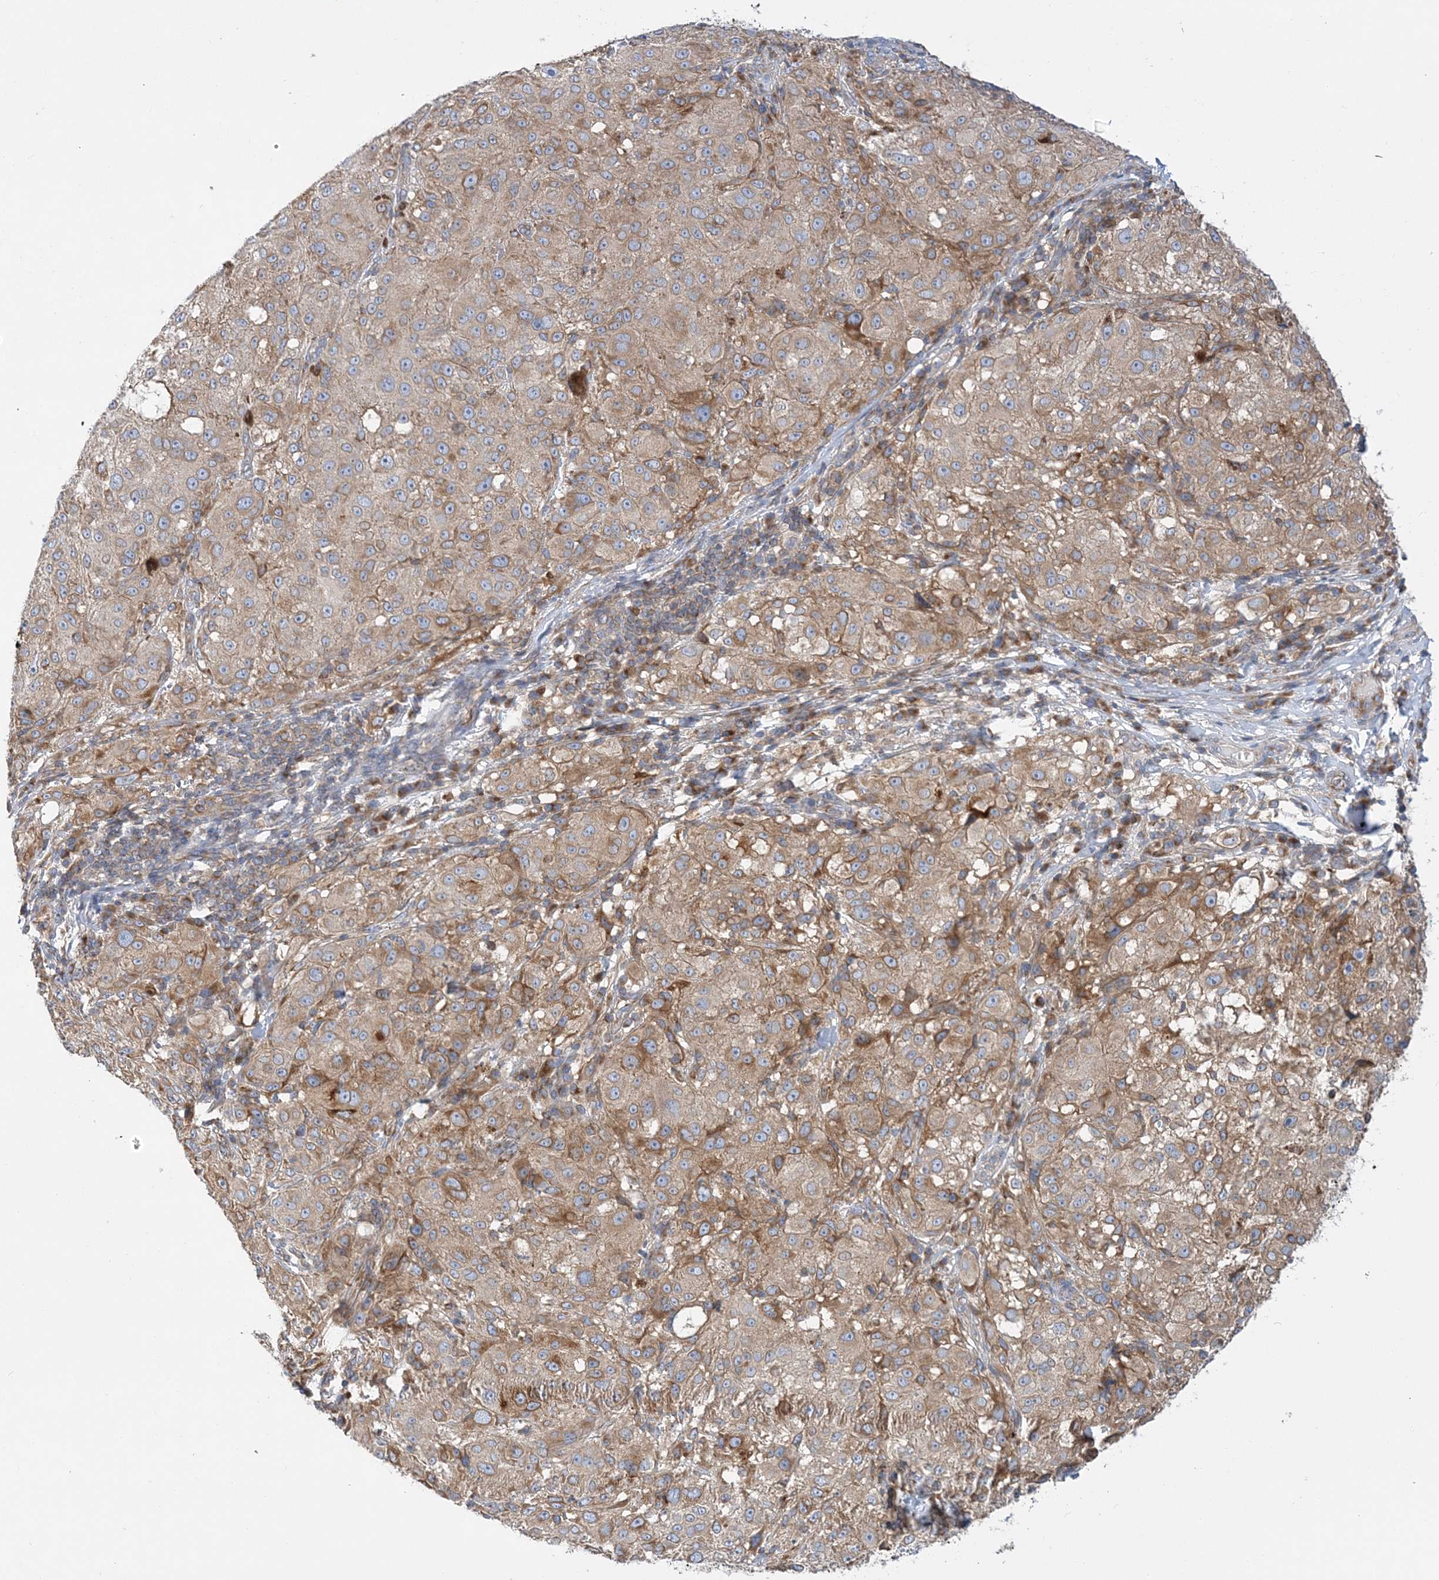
{"staining": {"intensity": "moderate", "quantity": ">75%", "location": "cytoplasmic/membranous"}, "tissue": "melanoma", "cell_type": "Tumor cells", "image_type": "cancer", "snomed": [{"axis": "morphology", "description": "Necrosis, NOS"}, {"axis": "morphology", "description": "Malignant melanoma, NOS"}, {"axis": "topography", "description": "Skin"}], "caption": "Approximately >75% of tumor cells in human melanoma reveal moderate cytoplasmic/membranous protein expression as visualized by brown immunohistochemical staining.", "gene": "FAM114A2", "patient": {"sex": "female", "age": 87}}